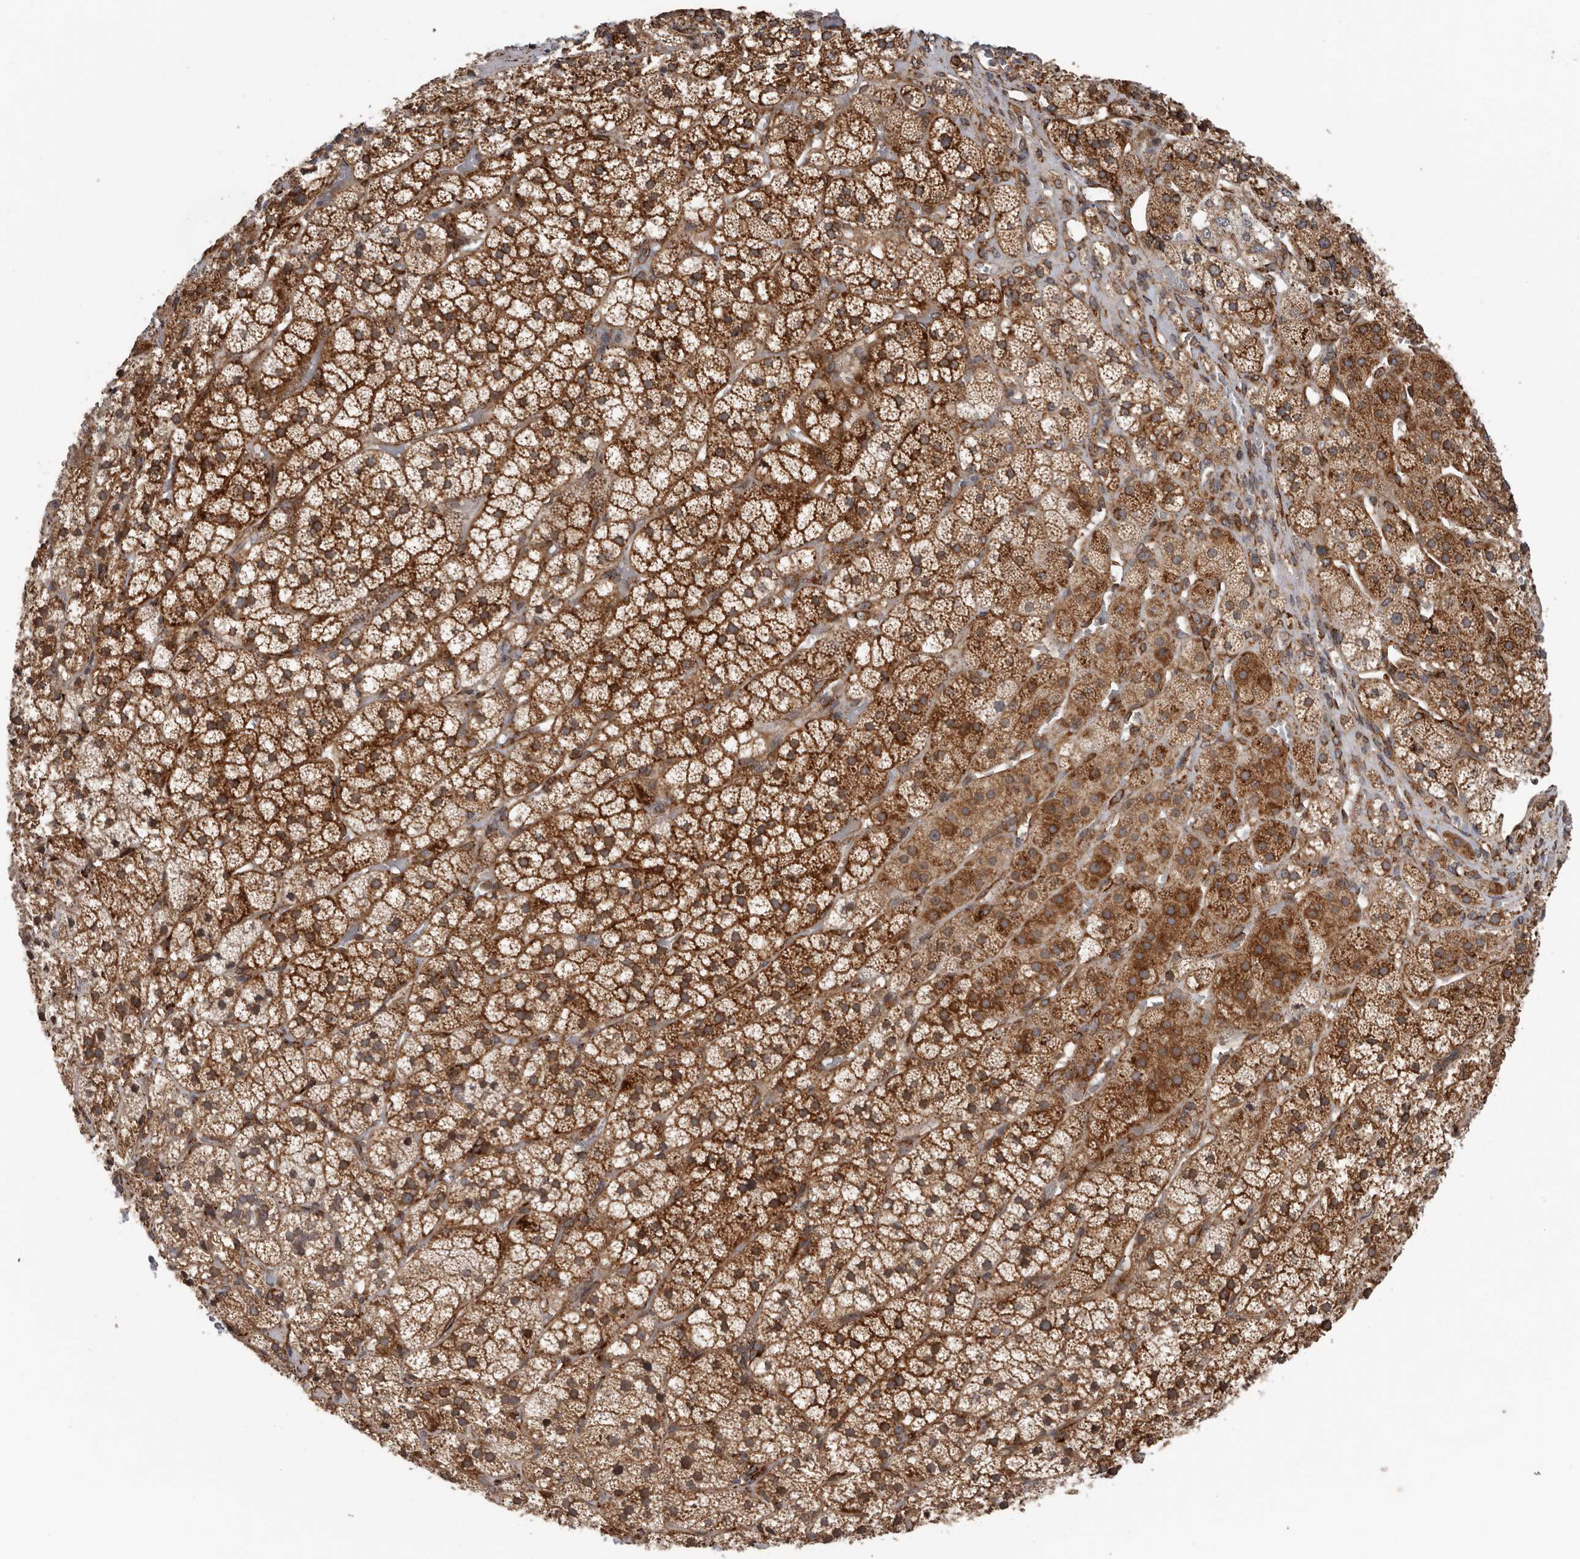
{"staining": {"intensity": "strong", "quantity": ">75%", "location": "cytoplasmic/membranous"}, "tissue": "adrenal gland", "cell_type": "Glandular cells", "image_type": "normal", "snomed": [{"axis": "morphology", "description": "Normal tissue, NOS"}, {"axis": "topography", "description": "Adrenal gland"}], "caption": "This is an image of immunohistochemistry staining of unremarkable adrenal gland, which shows strong positivity in the cytoplasmic/membranous of glandular cells.", "gene": "CEP350", "patient": {"sex": "female", "age": 44}}